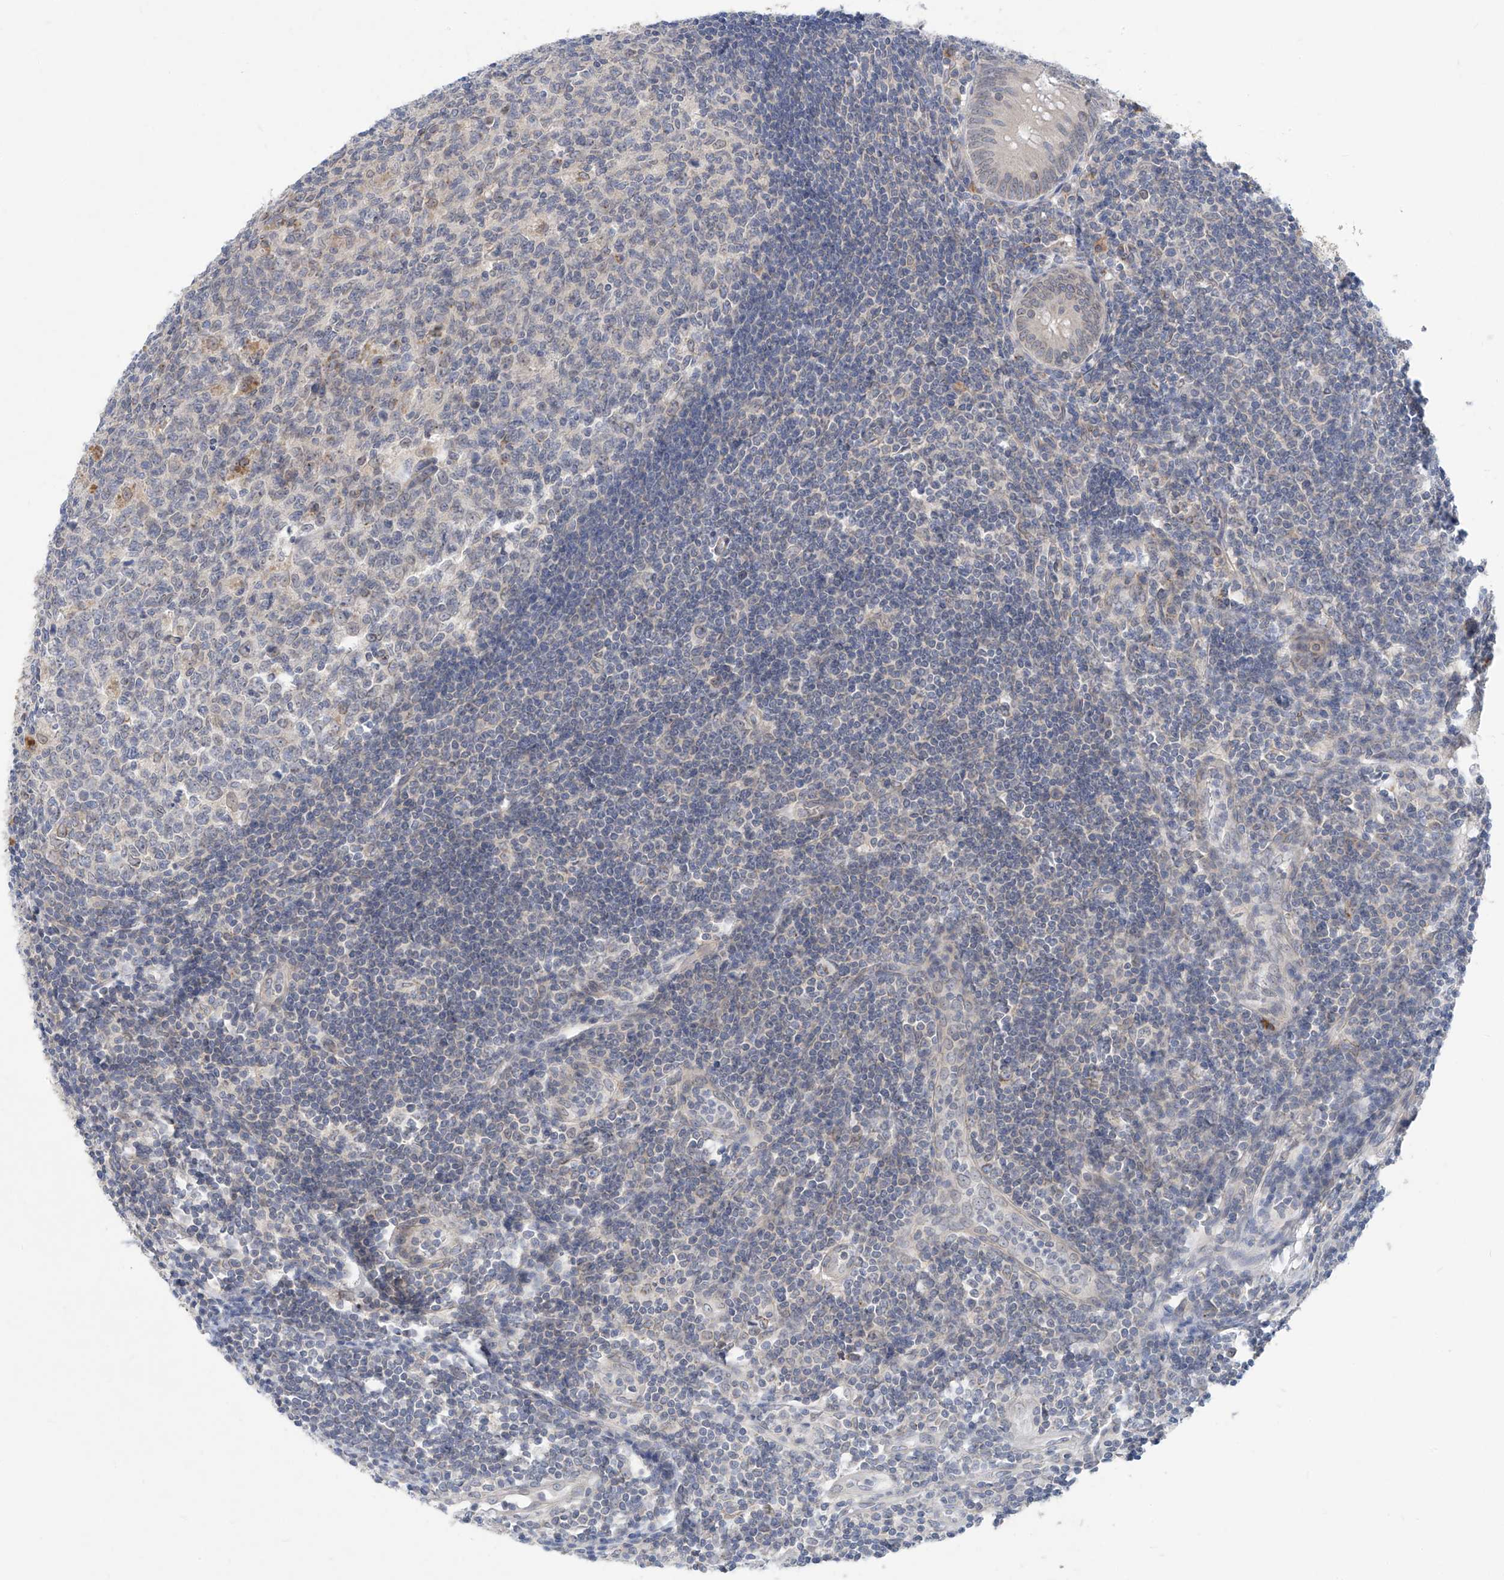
{"staining": {"intensity": "weak", "quantity": "<25%", "location": "cytoplasmic/membranous,nuclear"}, "tissue": "appendix", "cell_type": "Glandular cells", "image_type": "normal", "snomed": [{"axis": "morphology", "description": "Normal tissue, NOS"}, {"axis": "topography", "description": "Appendix"}], "caption": "This is an IHC image of normal appendix. There is no expression in glandular cells.", "gene": "KRTAP25", "patient": {"sex": "female", "age": 54}}